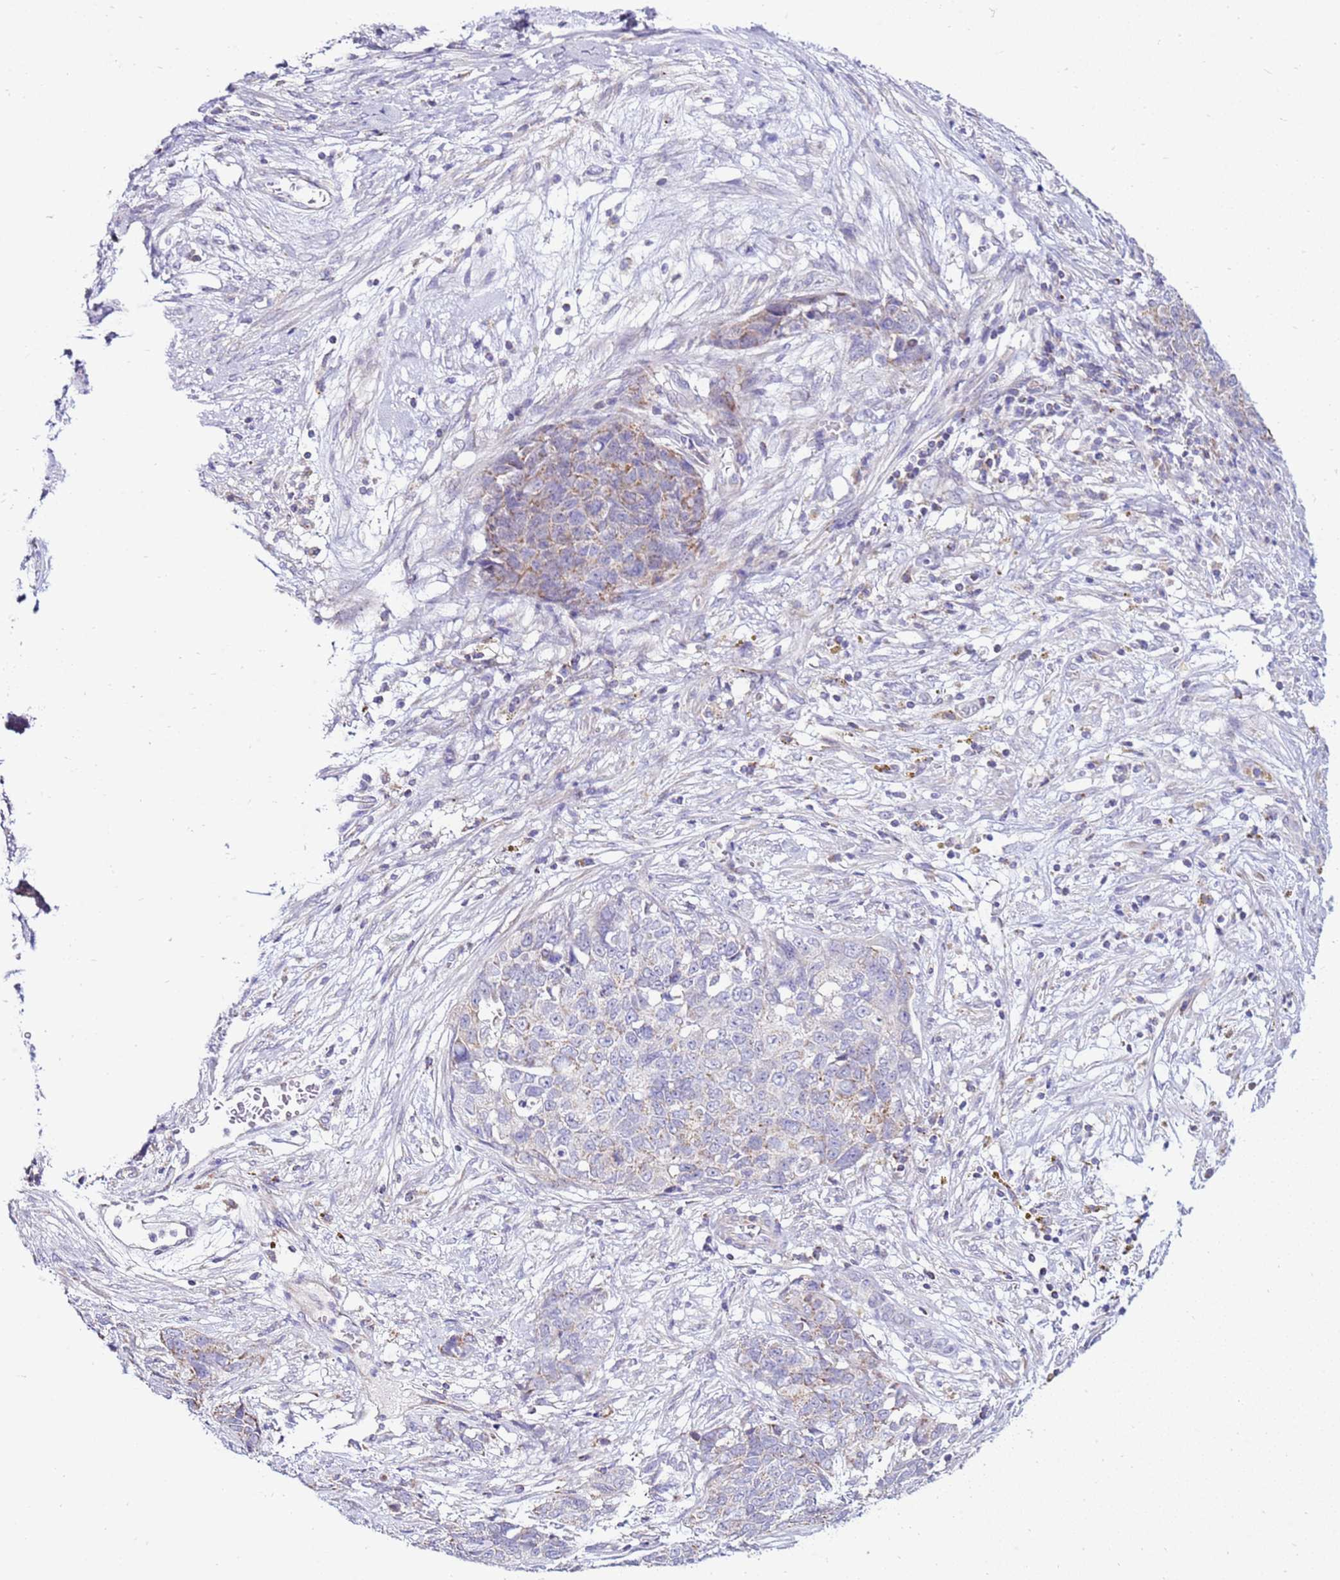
{"staining": {"intensity": "negative", "quantity": "none", "location": "none"}, "tissue": "cervical cancer", "cell_type": "Tumor cells", "image_type": "cancer", "snomed": [{"axis": "morphology", "description": "Squamous cell carcinoma, NOS"}, {"axis": "topography", "description": "Cervix"}], "caption": "Immunohistochemistry (IHC) of cervical cancer (squamous cell carcinoma) demonstrates no positivity in tumor cells.", "gene": "IGF1R", "patient": {"sex": "female", "age": 63}}